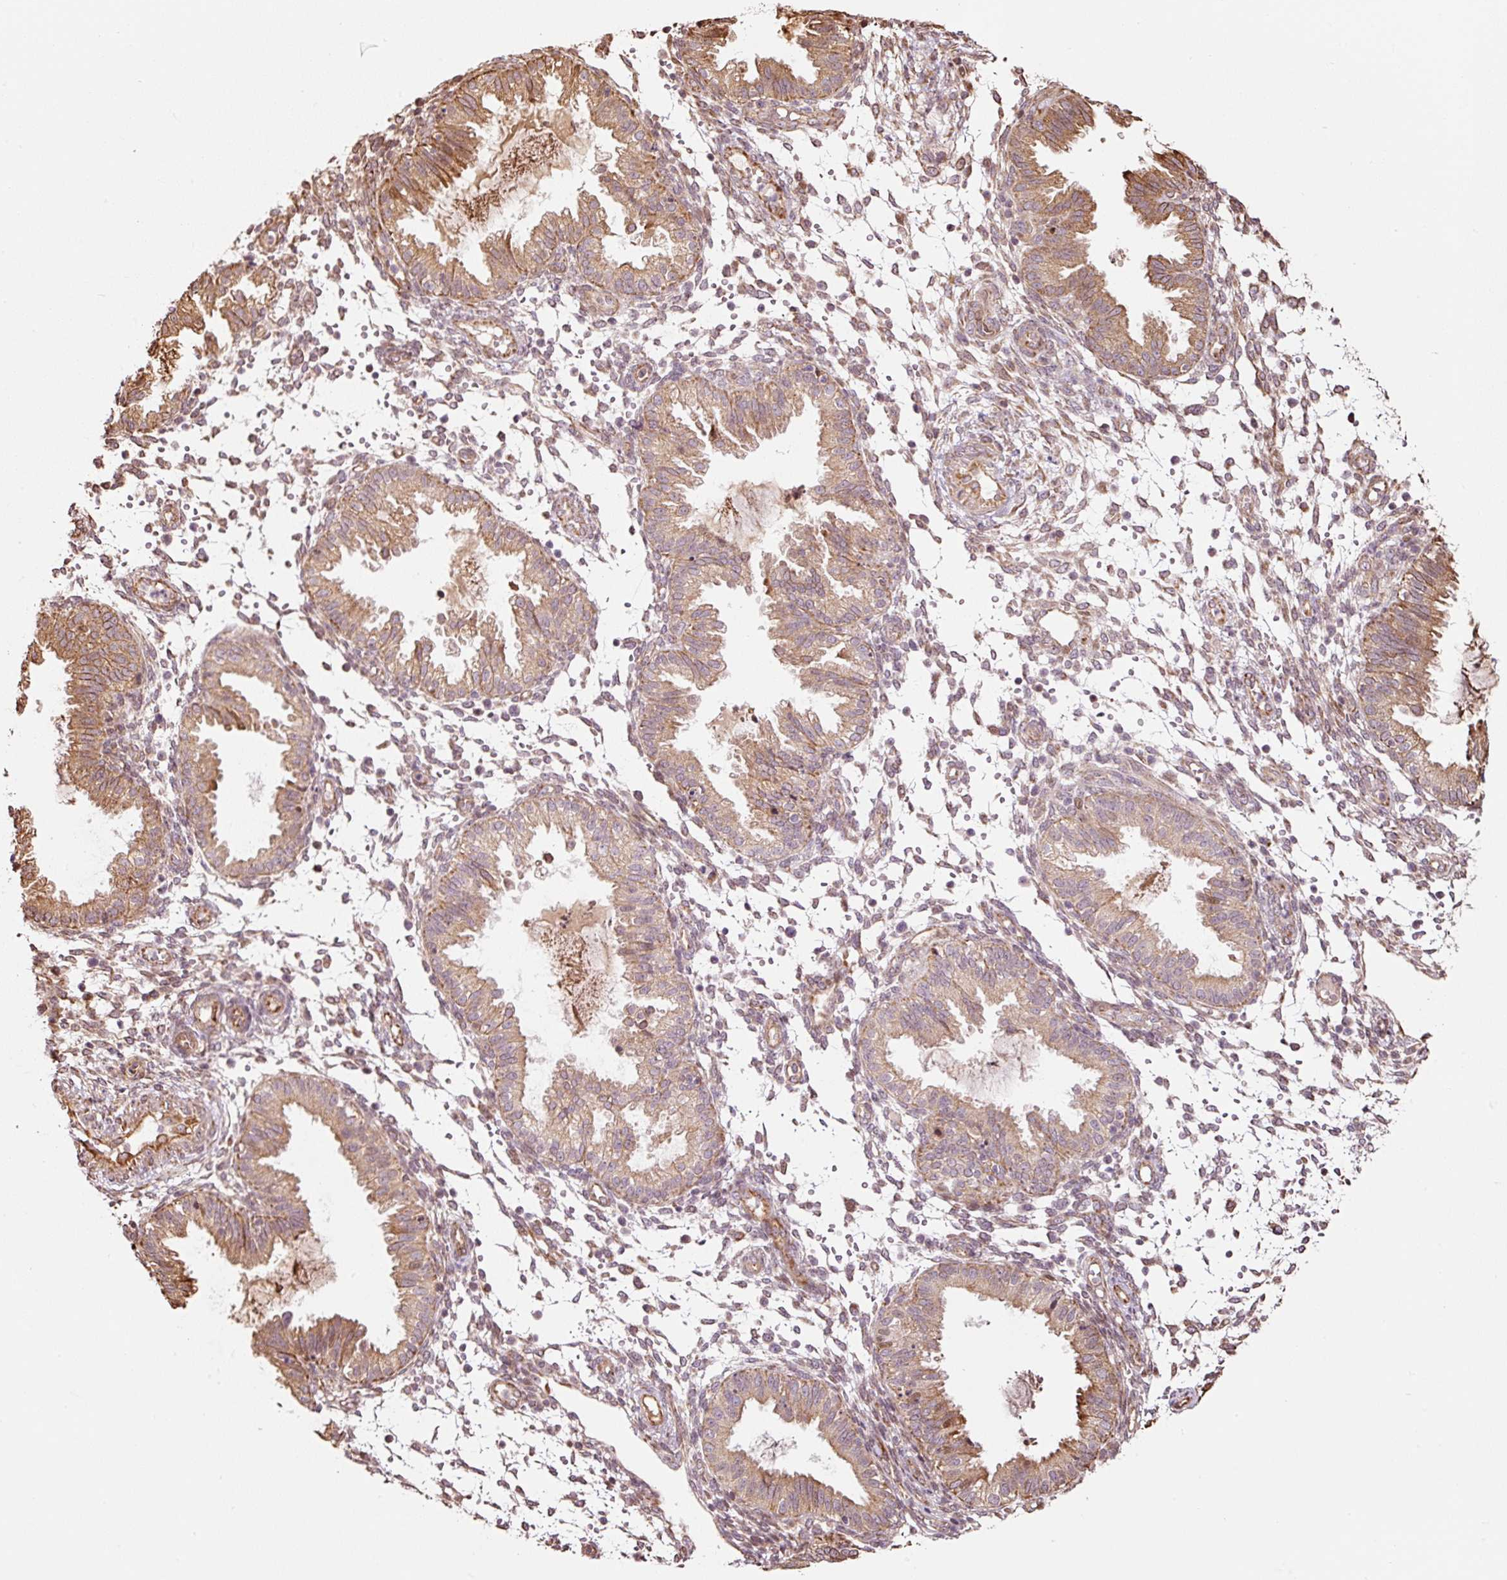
{"staining": {"intensity": "weak", "quantity": "25%-75%", "location": "cytoplasmic/membranous"}, "tissue": "endometrium", "cell_type": "Cells in endometrial stroma", "image_type": "normal", "snomed": [{"axis": "morphology", "description": "Normal tissue, NOS"}, {"axis": "topography", "description": "Endometrium"}], "caption": "Weak cytoplasmic/membranous expression is appreciated in approximately 25%-75% of cells in endometrial stroma in benign endometrium.", "gene": "ETF1", "patient": {"sex": "female", "age": 33}}